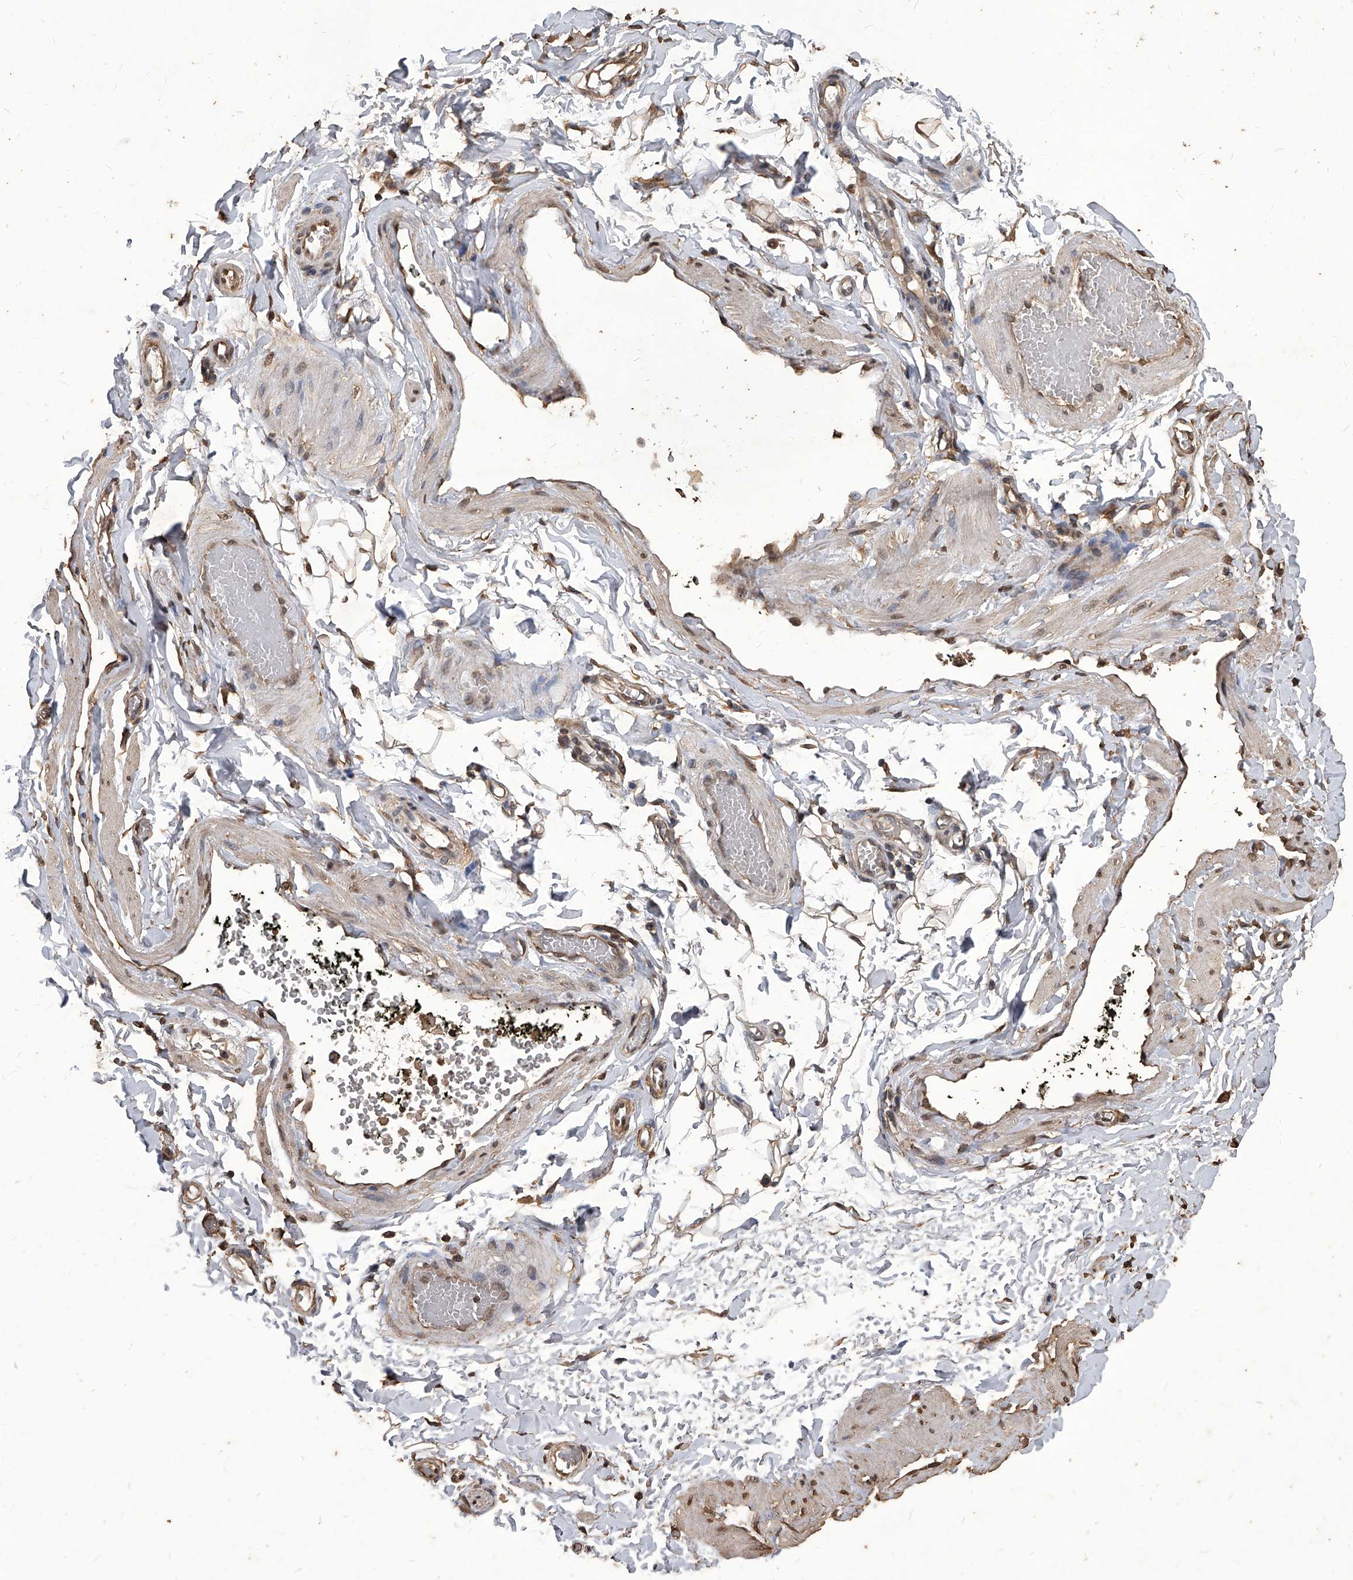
{"staining": {"intensity": "moderate", "quantity": ">75%", "location": "cytoplasmic/membranous"}, "tissue": "adipose tissue", "cell_type": "Adipocytes", "image_type": "normal", "snomed": [{"axis": "morphology", "description": "Normal tissue, NOS"}, {"axis": "topography", "description": "Adipose tissue"}, {"axis": "topography", "description": "Vascular tissue"}, {"axis": "topography", "description": "Peripheral nerve tissue"}], "caption": "About >75% of adipocytes in unremarkable adipose tissue demonstrate moderate cytoplasmic/membranous protein staining as visualized by brown immunohistochemical staining.", "gene": "FBXL4", "patient": {"sex": "male", "age": 25}}